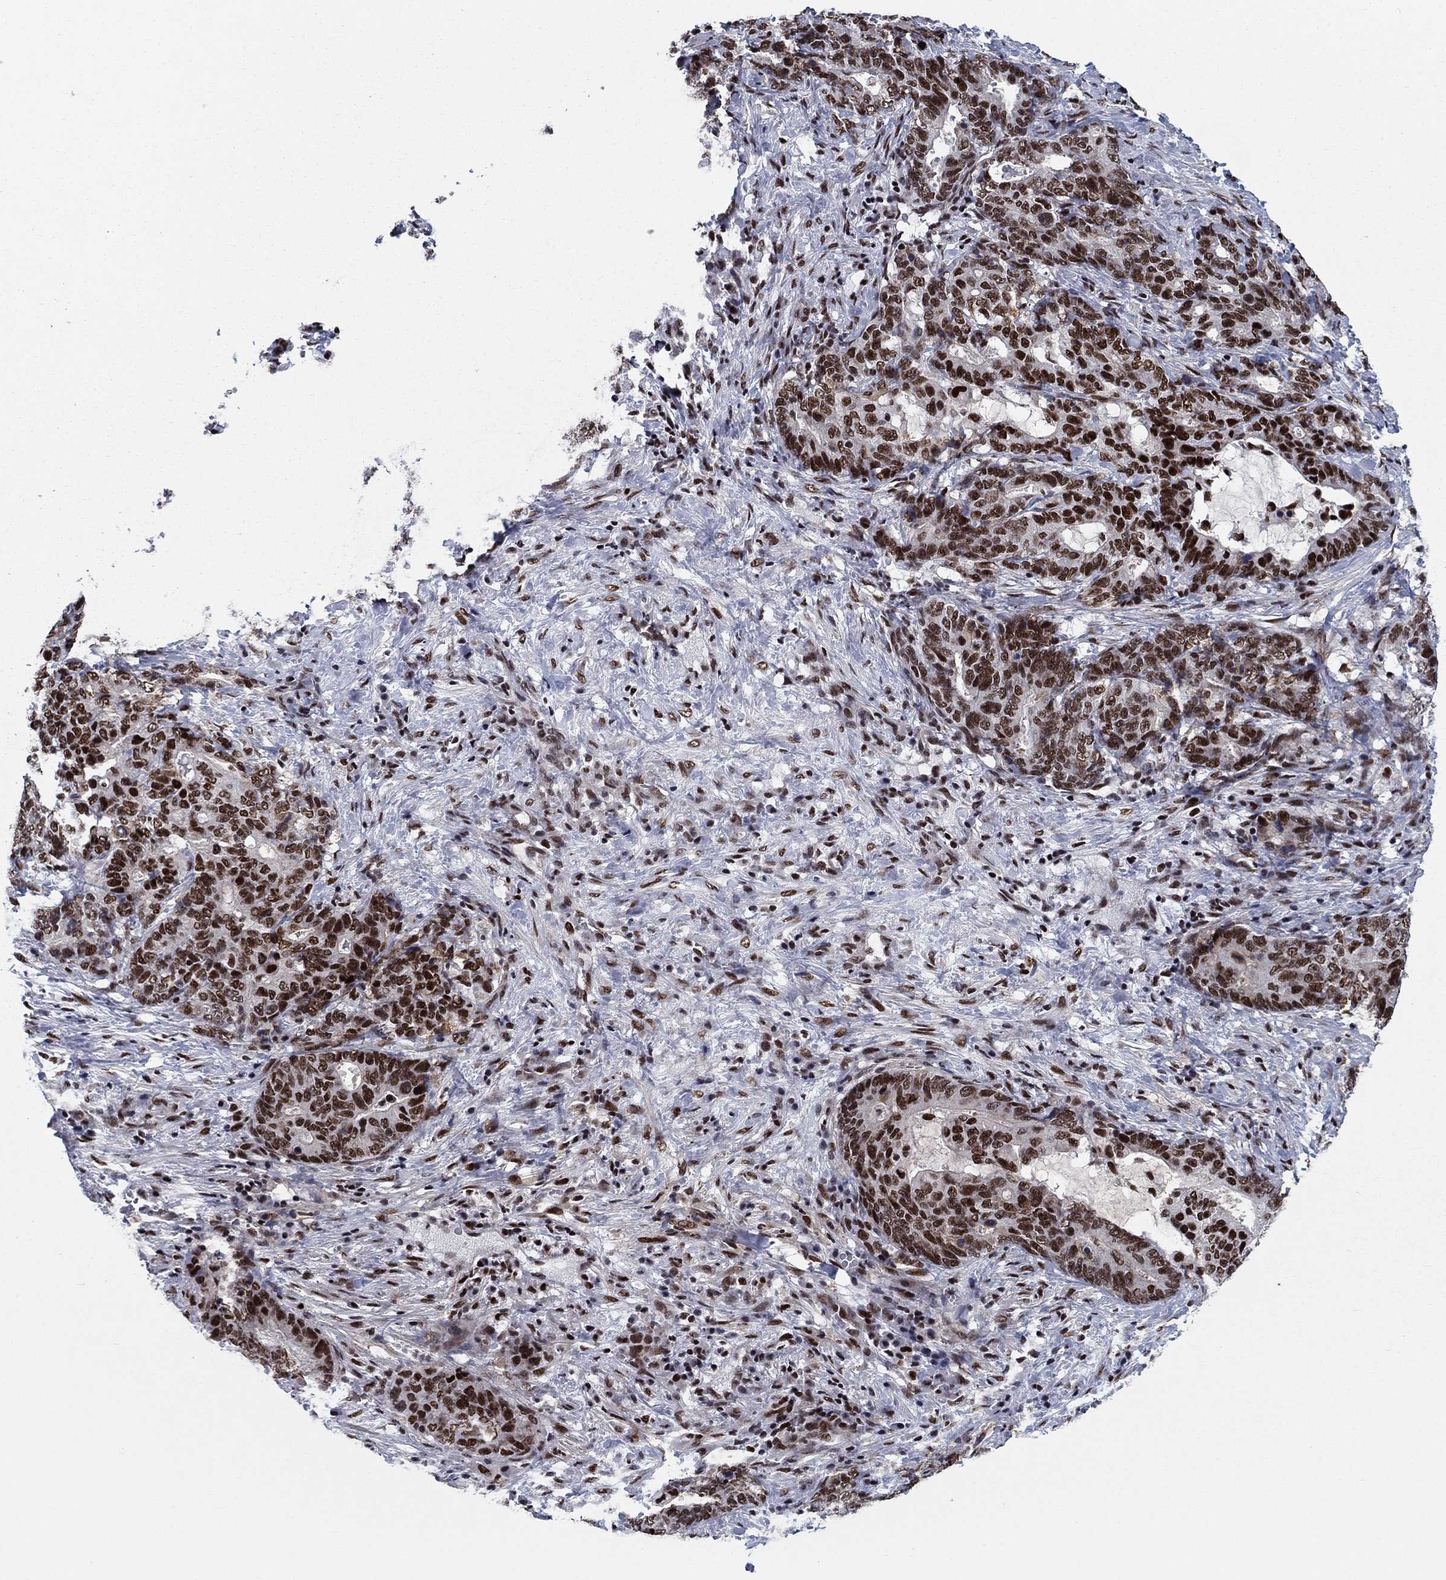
{"staining": {"intensity": "strong", "quantity": ">75%", "location": "nuclear"}, "tissue": "stomach cancer", "cell_type": "Tumor cells", "image_type": "cancer", "snomed": [{"axis": "morphology", "description": "Normal tissue, NOS"}, {"axis": "morphology", "description": "Adenocarcinoma, NOS"}, {"axis": "topography", "description": "Stomach"}], "caption": "Strong nuclear protein staining is identified in about >75% of tumor cells in stomach cancer (adenocarcinoma). (IHC, brightfield microscopy, high magnification).", "gene": "RPRD1B", "patient": {"sex": "female", "age": 64}}